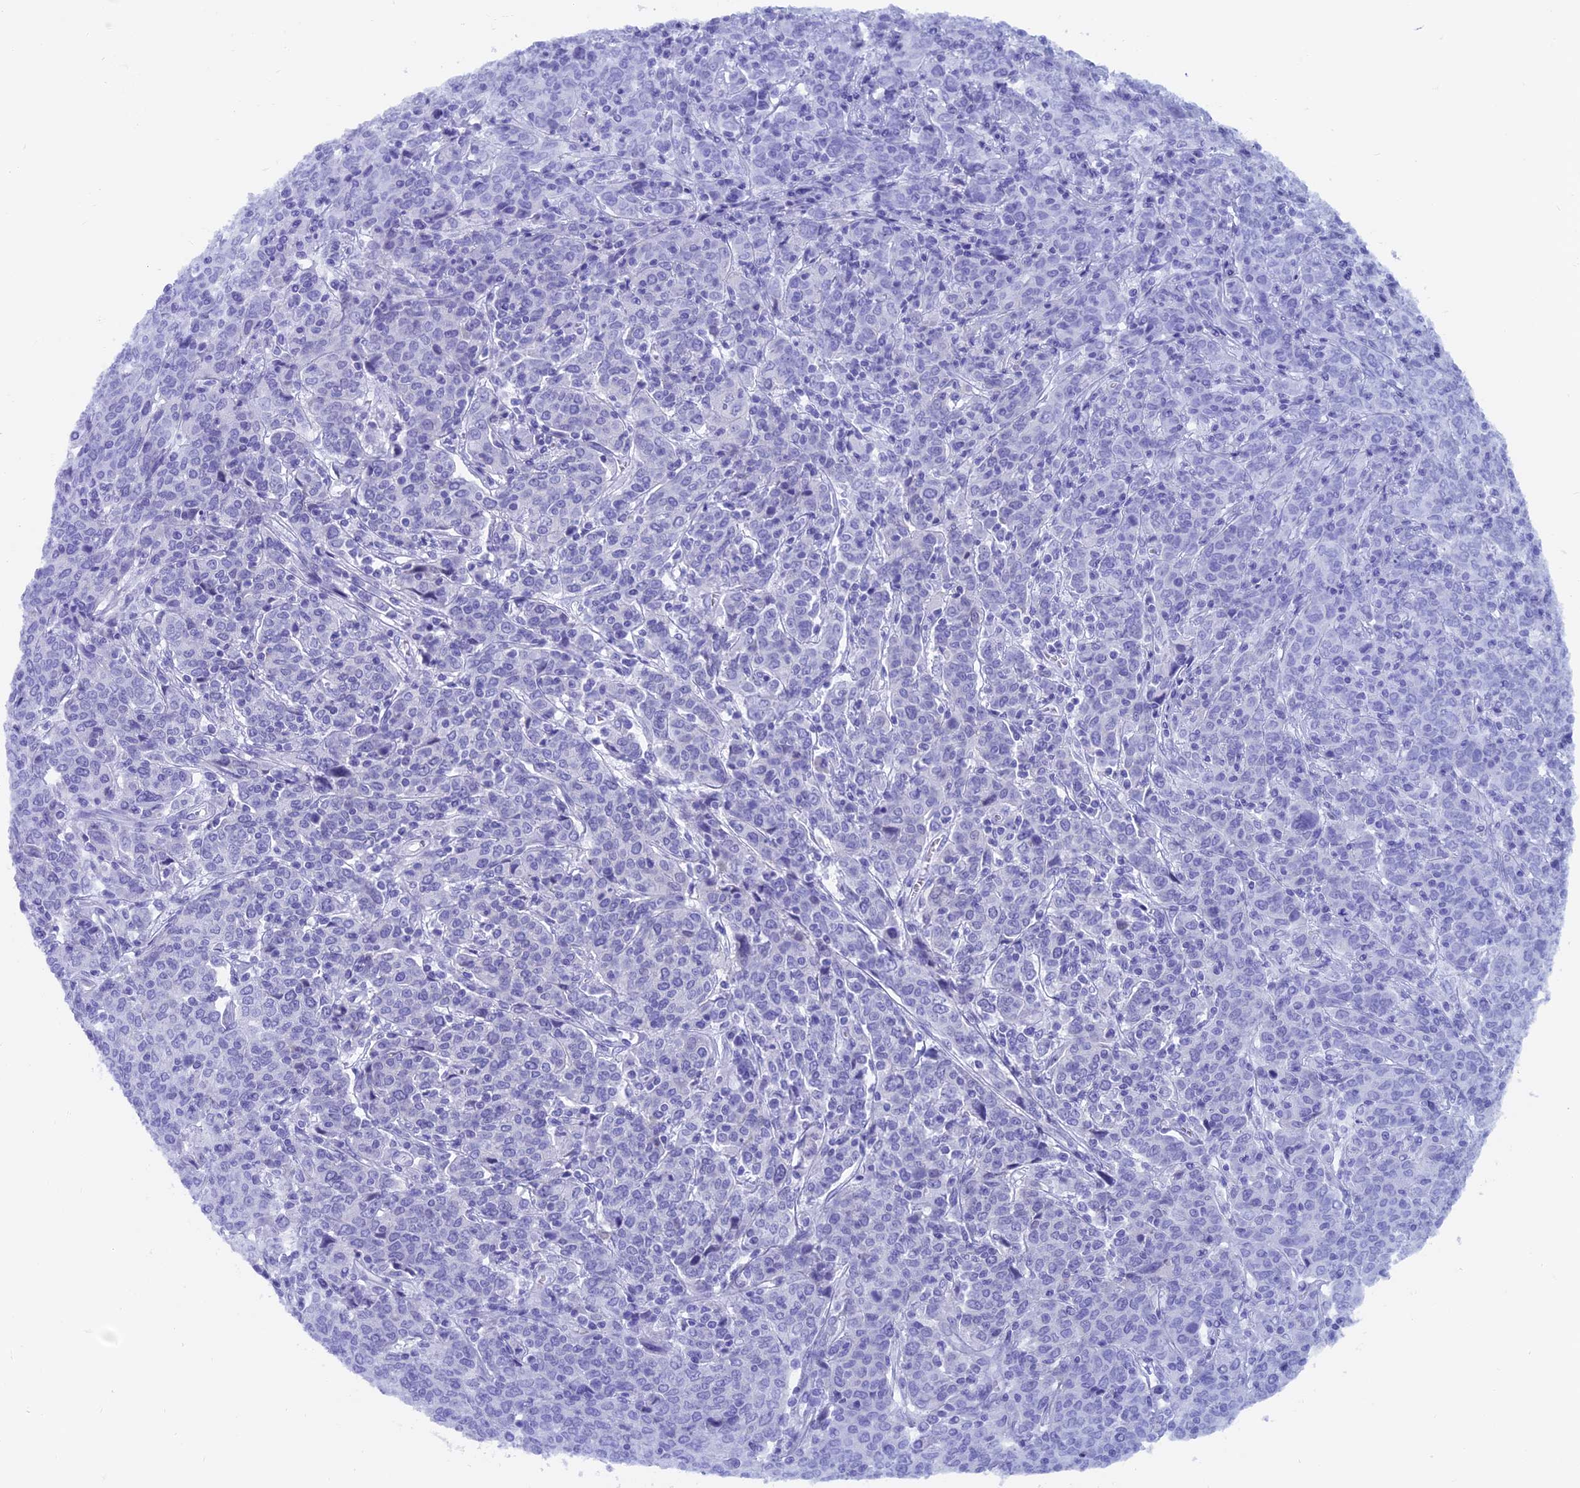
{"staining": {"intensity": "negative", "quantity": "none", "location": "none"}, "tissue": "cervical cancer", "cell_type": "Tumor cells", "image_type": "cancer", "snomed": [{"axis": "morphology", "description": "Squamous cell carcinoma, NOS"}, {"axis": "topography", "description": "Cervix"}], "caption": "Histopathology image shows no significant protein positivity in tumor cells of cervical cancer.", "gene": "CAPS", "patient": {"sex": "female", "age": 67}}